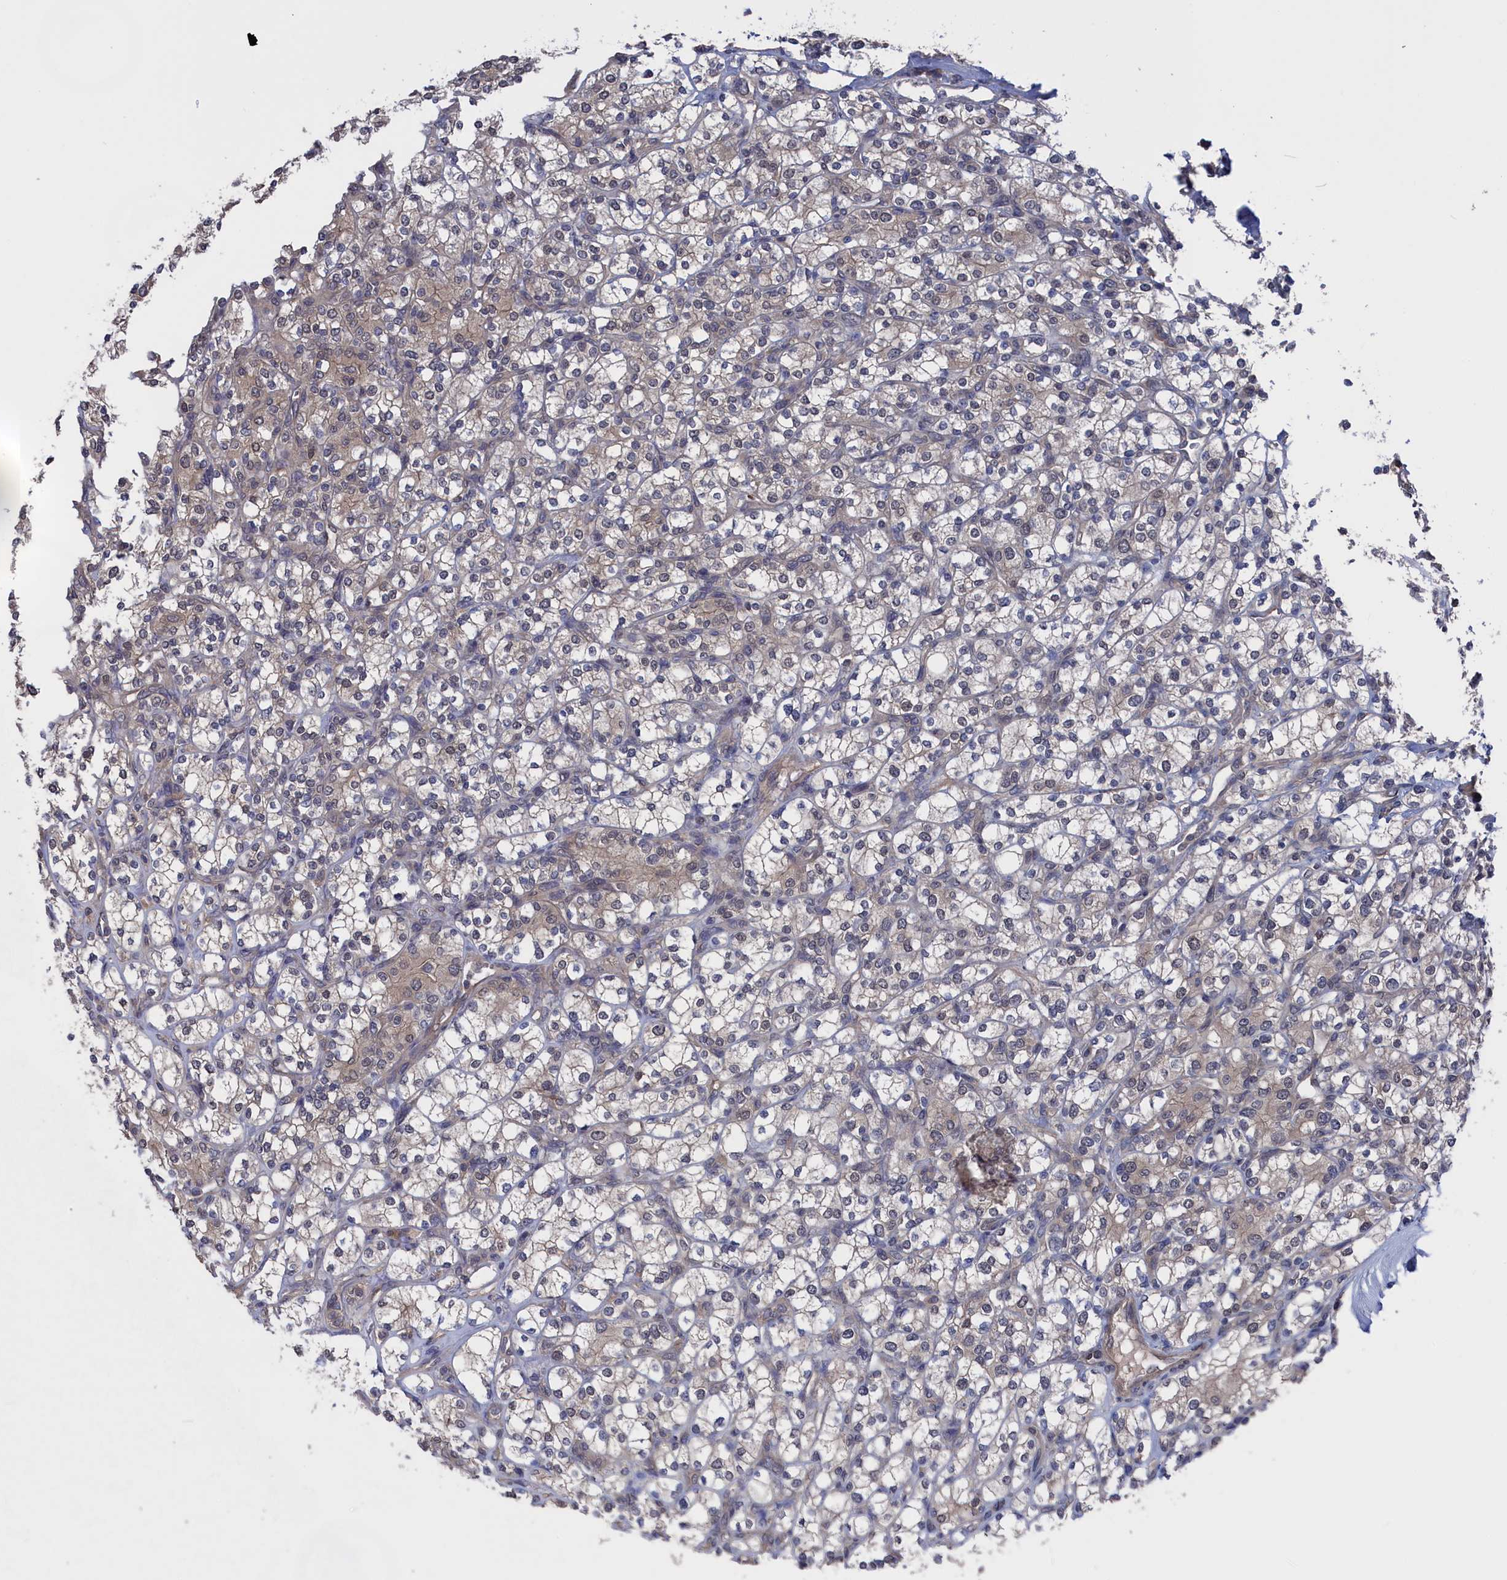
{"staining": {"intensity": "weak", "quantity": "<25%", "location": "cytoplasmic/membranous"}, "tissue": "renal cancer", "cell_type": "Tumor cells", "image_type": "cancer", "snomed": [{"axis": "morphology", "description": "Adenocarcinoma, NOS"}, {"axis": "topography", "description": "Kidney"}], "caption": "Histopathology image shows no significant protein expression in tumor cells of renal adenocarcinoma.", "gene": "NUTF2", "patient": {"sex": "male", "age": 77}}